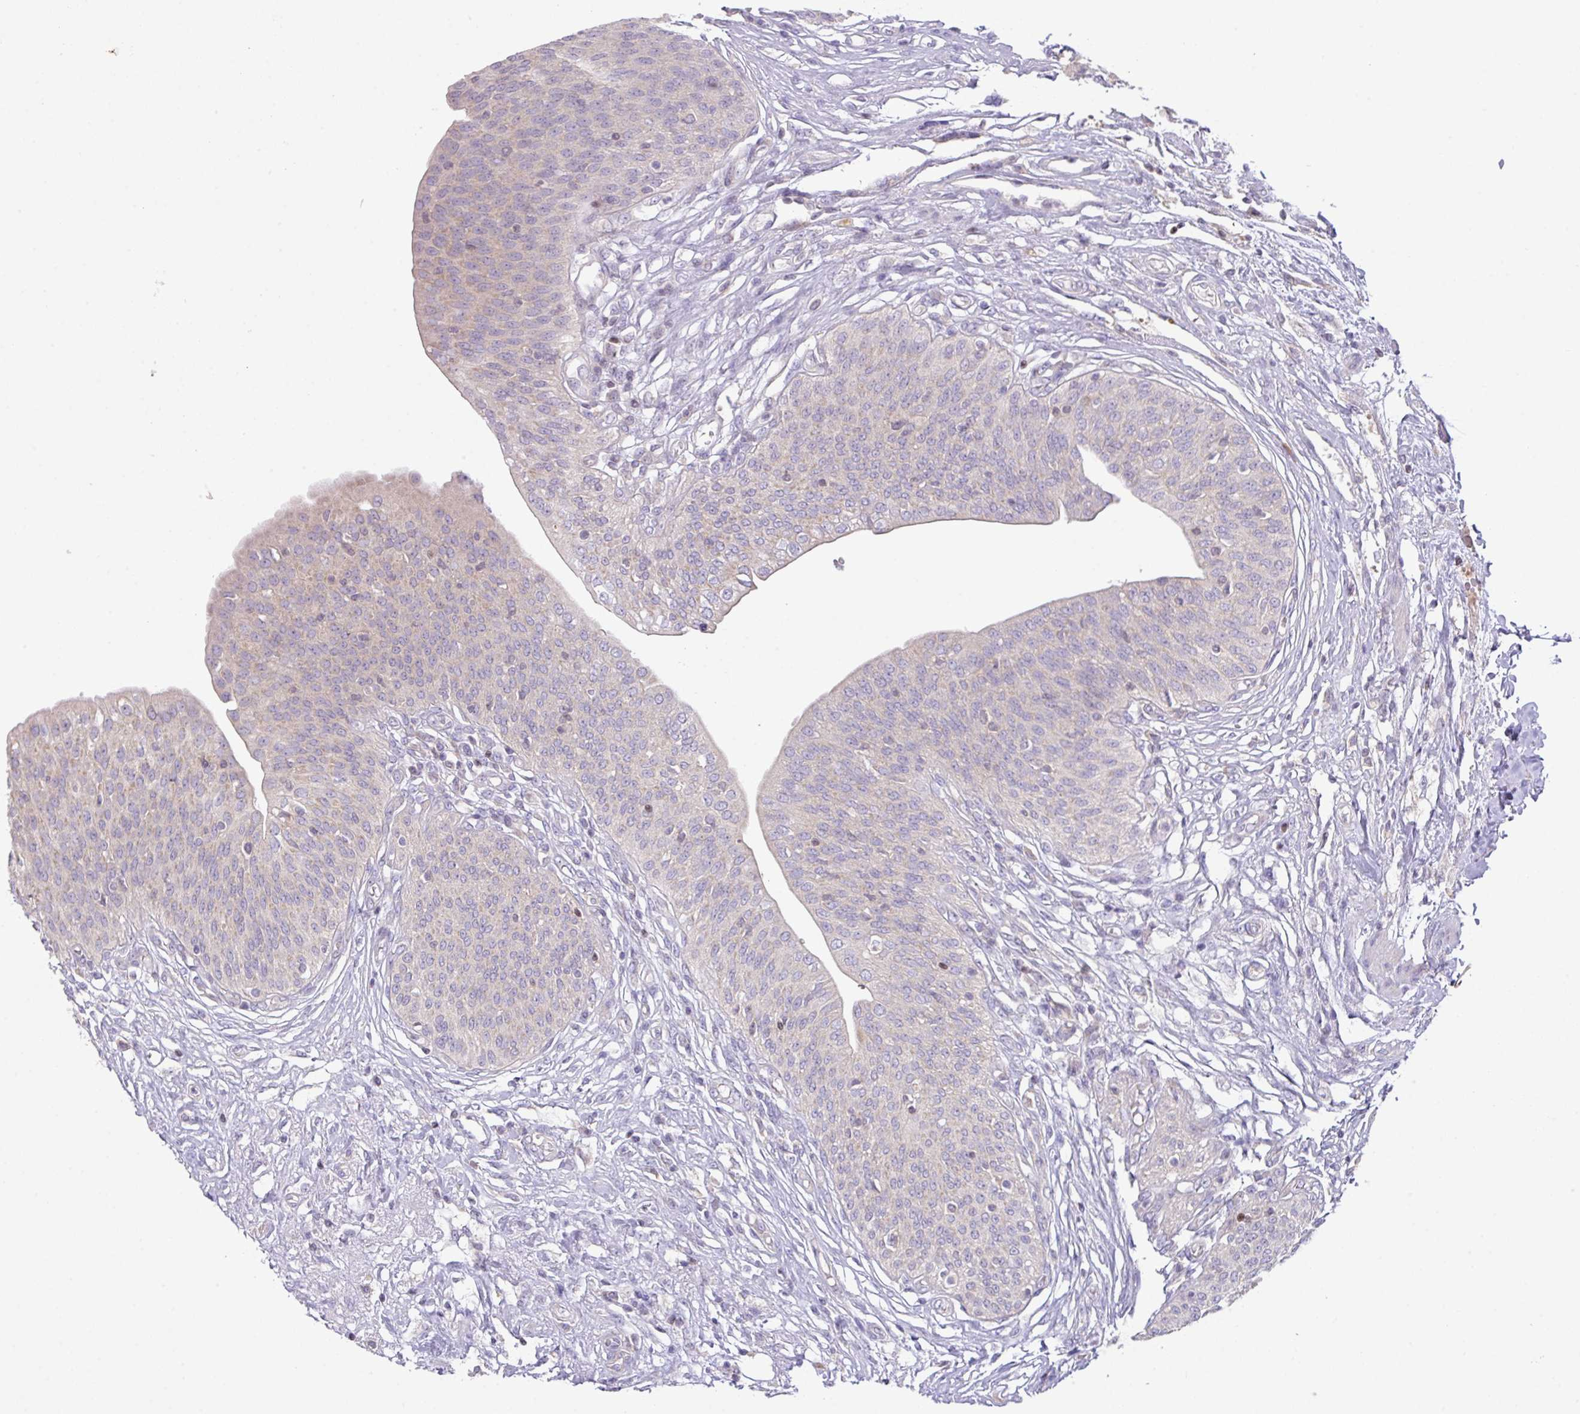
{"staining": {"intensity": "negative", "quantity": "none", "location": "none"}, "tissue": "urothelial cancer", "cell_type": "Tumor cells", "image_type": "cancer", "snomed": [{"axis": "morphology", "description": "Urothelial carcinoma, High grade"}, {"axis": "topography", "description": "Urinary bladder"}], "caption": "High-grade urothelial carcinoma was stained to show a protein in brown. There is no significant staining in tumor cells. (Immunohistochemistry (ihc), brightfield microscopy, high magnification).", "gene": "ZNF394", "patient": {"sex": "female", "age": 79}}